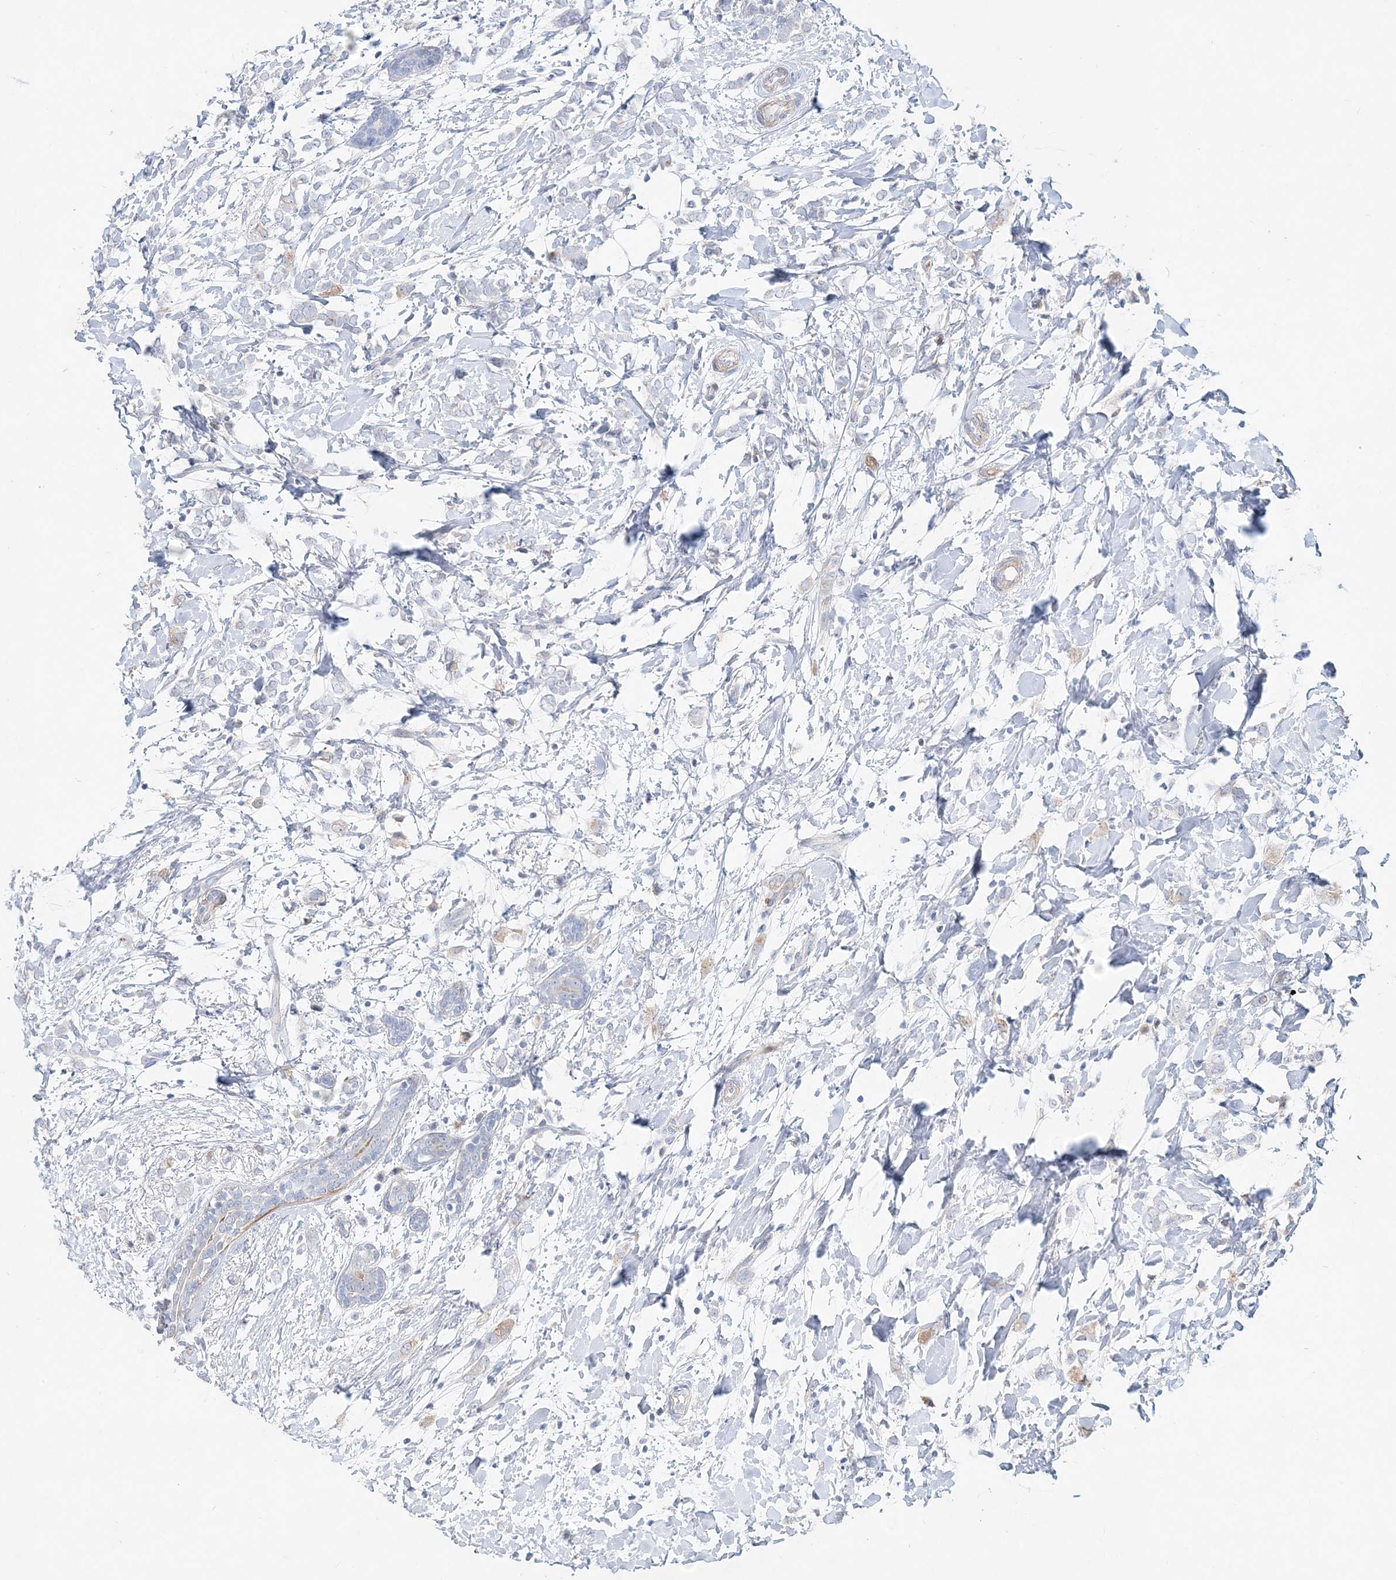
{"staining": {"intensity": "negative", "quantity": "none", "location": "none"}, "tissue": "breast cancer", "cell_type": "Tumor cells", "image_type": "cancer", "snomed": [{"axis": "morphology", "description": "Normal tissue, NOS"}, {"axis": "morphology", "description": "Lobular carcinoma"}, {"axis": "topography", "description": "Breast"}], "caption": "Breast lobular carcinoma was stained to show a protein in brown. There is no significant expression in tumor cells.", "gene": "DNAH5", "patient": {"sex": "female", "age": 47}}